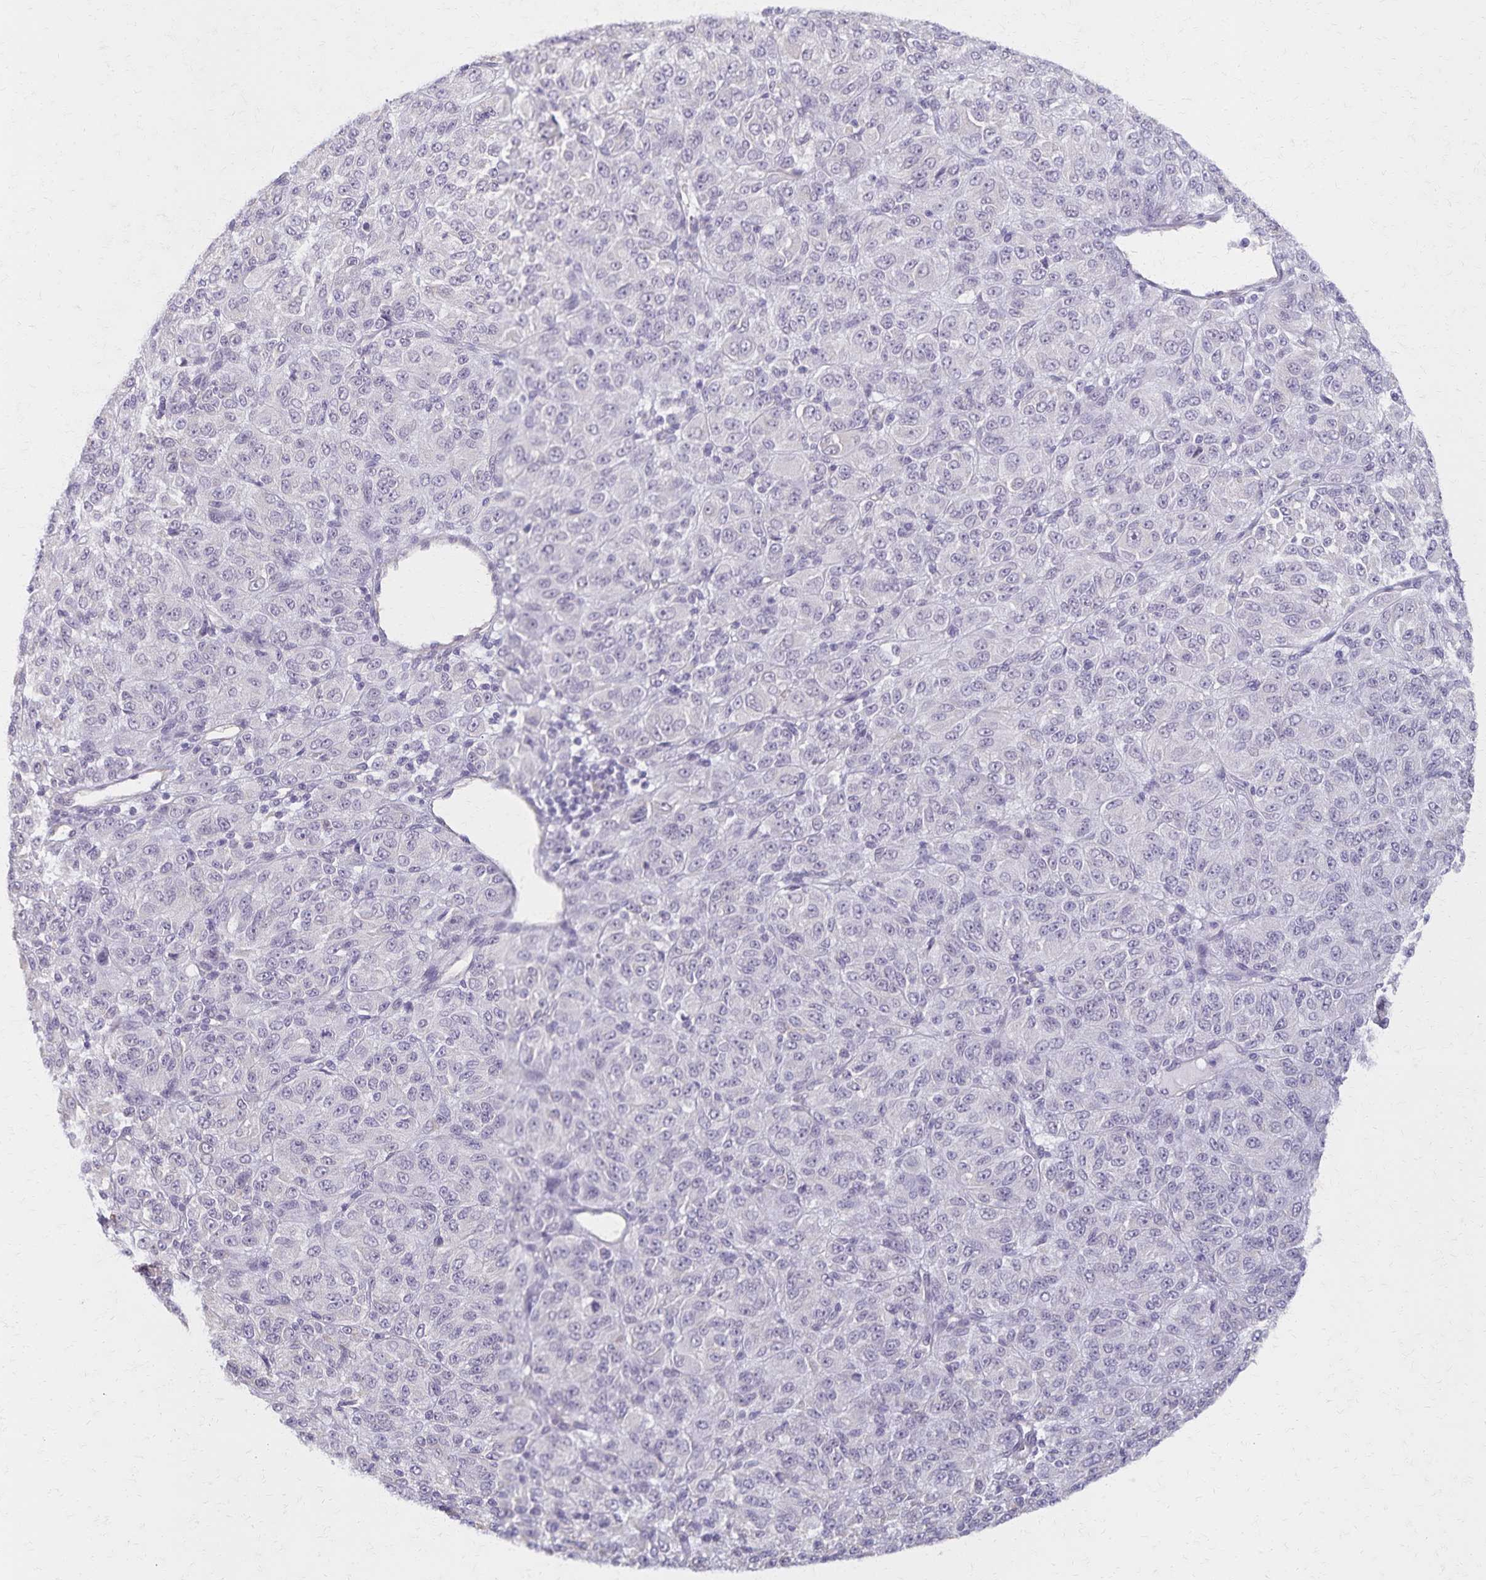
{"staining": {"intensity": "negative", "quantity": "none", "location": "none"}, "tissue": "melanoma", "cell_type": "Tumor cells", "image_type": "cancer", "snomed": [{"axis": "morphology", "description": "Malignant melanoma, Metastatic site"}, {"axis": "topography", "description": "Brain"}], "caption": "High magnification brightfield microscopy of melanoma stained with DAB (brown) and counterstained with hematoxylin (blue): tumor cells show no significant expression.", "gene": "KISS1", "patient": {"sex": "female", "age": 56}}